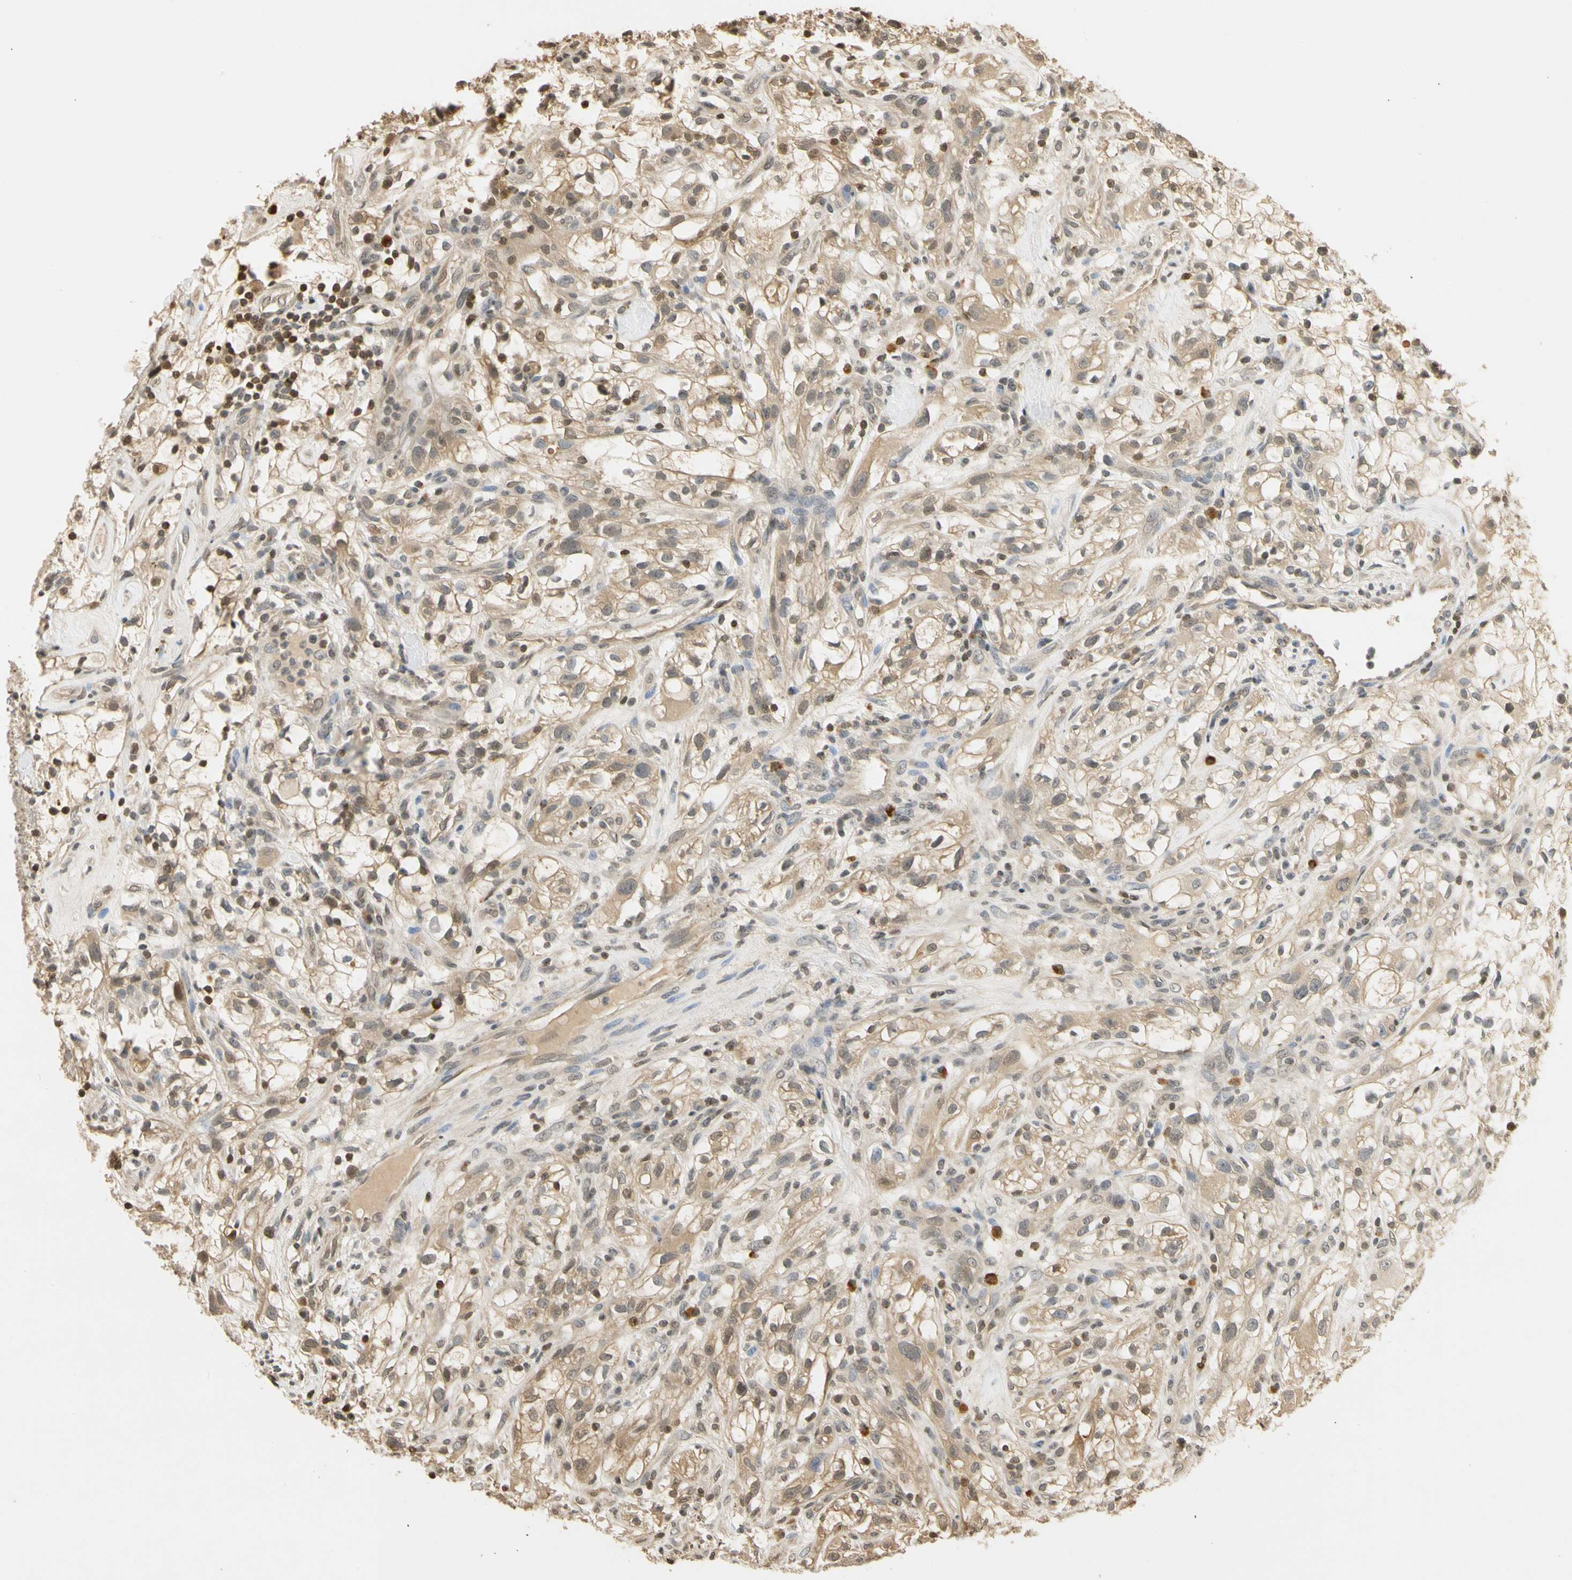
{"staining": {"intensity": "moderate", "quantity": ">75%", "location": "cytoplasmic/membranous,nuclear"}, "tissue": "renal cancer", "cell_type": "Tumor cells", "image_type": "cancer", "snomed": [{"axis": "morphology", "description": "Adenocarcinoma, NOS"}, {"axis": "topography", "description": "Kidney"}], "caption": "High-power microscopy captured an IHC histopathology image of renal cancer (adenocarcinoma), revealing moderate cytoplasmic/membranous and nuclear staining in approximately >75% of tumor cells.", "gene": "SOD1", "patient": {"sex": "female", "age": 60}}